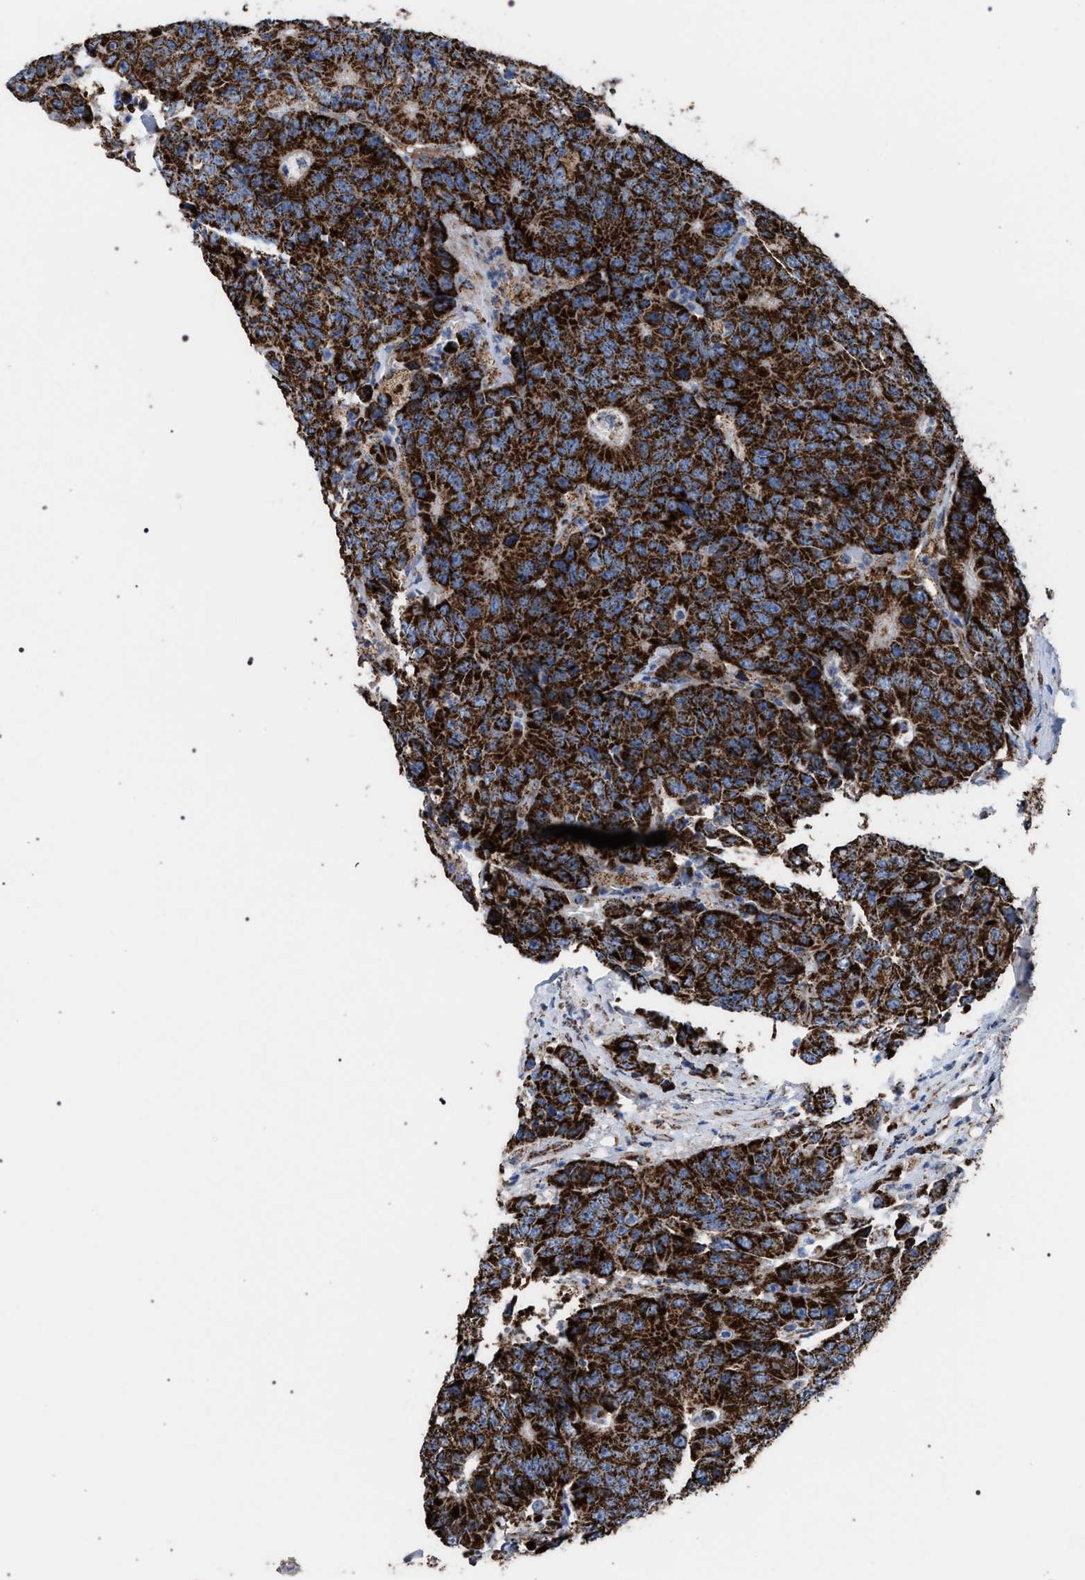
{"staining": {"intensity": "strong", "quantity": ">75%", "location": "cytoplasmic/membranous"}, "tissue": "colorectal cancer", "cell_type": "Tumor cells", "image_type": "cancer", "snomed": [{"axis": "morphology", "description": "Adenocarcinoma, NOS"}, {"axis": "topography", "description": "Colon"}], "caption": "Colorectal cancer (adenocarcinoma) stained with DAB (3,3'-diaminobenzidine) IHC exhibits high levels of strong cytoplasmic/membranous positivity in approximately >75% of tumor cells.", "gene": "VPS13A", "patient": {"sex": "female", "age": 86}}